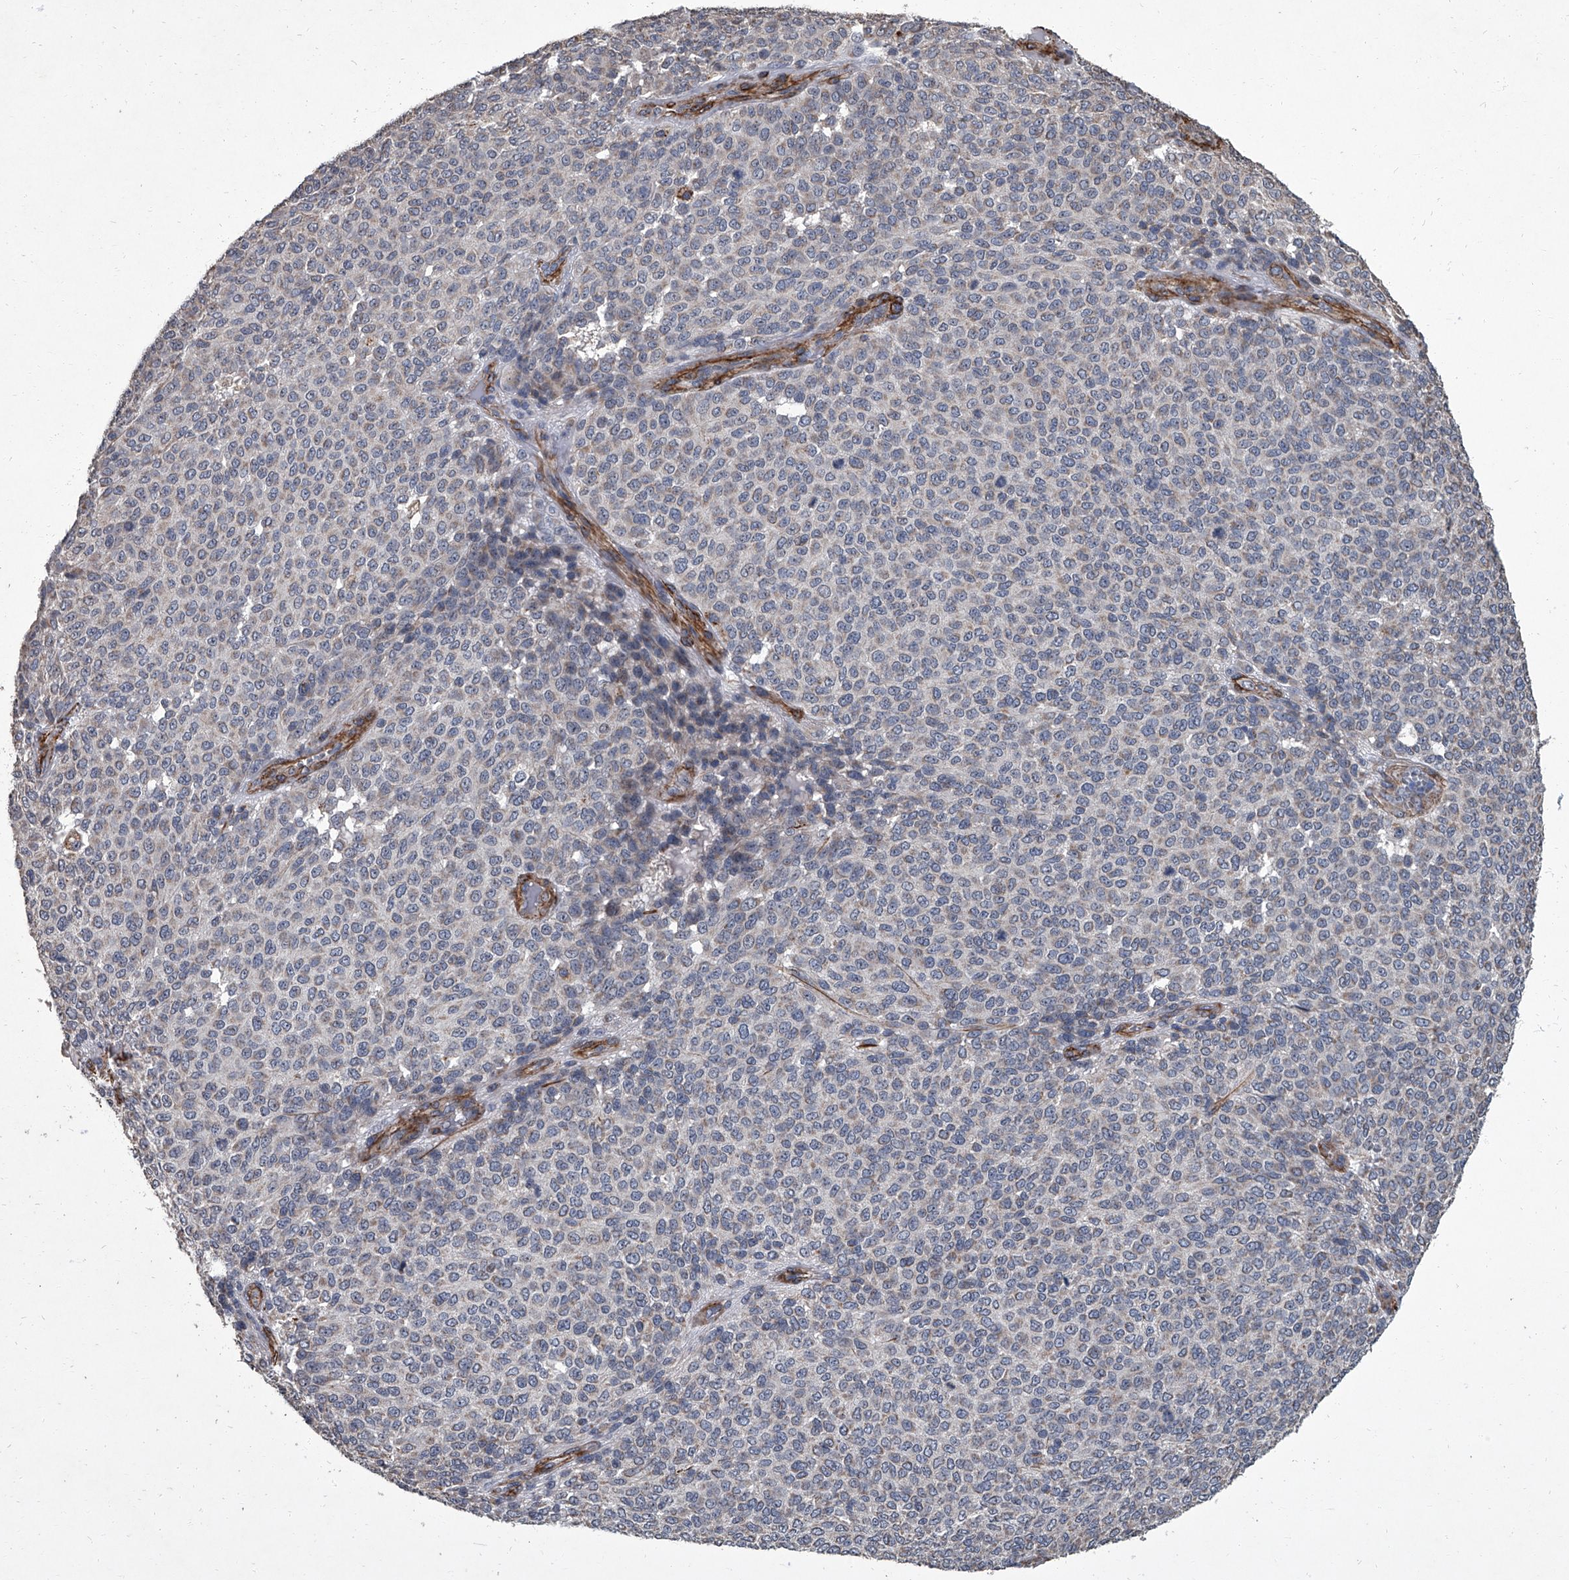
{"staining": {"intensity": "negative", "quantity": "none", "location": "none"}, "tissue": "melanoma", "cell_type": "Tumor cells", "image_type": "cancer", "snomed": [{"axis": "morphology", "description": "Malignant melanoma, NOS"}, {"axis": "topography", "description": "Skin"}], "caption": "Tumor cells are negative for brown protein staining in malignant melanoma. (Brightfield microscopy of DAB IHC at high magnification).", "gene": "SIRT4", "patient": {"sex": "male", "age": 49}}